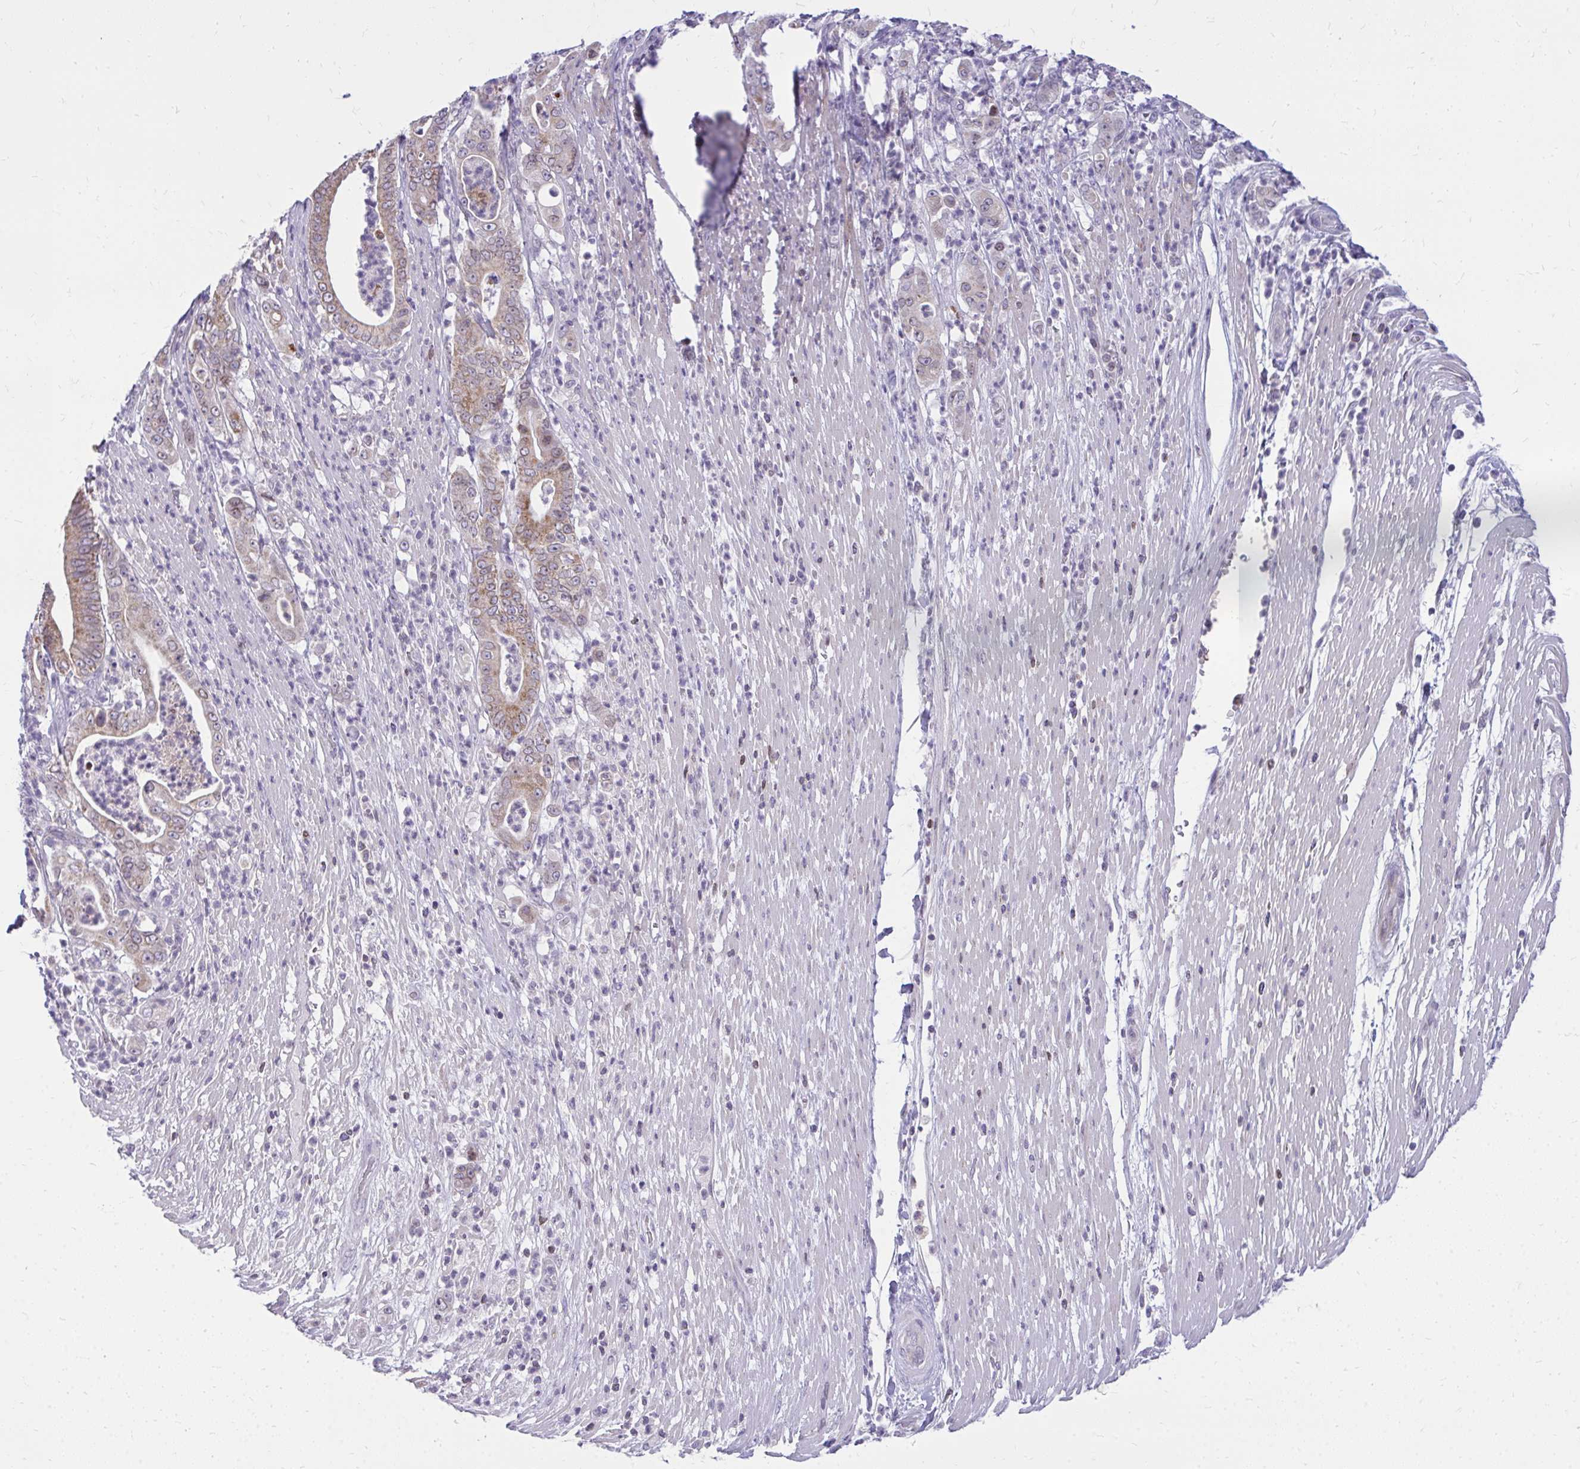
{"staining": {"intensity": "weak", "quantity": ">75%", "location": "cytoplasmic/membranous"}, "tissue": "pancreatic cancer", "cell_type": "Tumor cells", "image_type": "cancer", "snomed": [{"axis": "morphology", "description": "Adenocarcinoma, NOS"}, {"axis": "topography", "description": "Pancreas"}], "caption": "A low amount of weak cytoplasmic/membranous positivity is seen in approximately >75% of tumor cells in adenocarcinoma (pancreatic) tissue.", "gene": "RPS6KA2", "patient": {"sex": "male", "age": 71}}